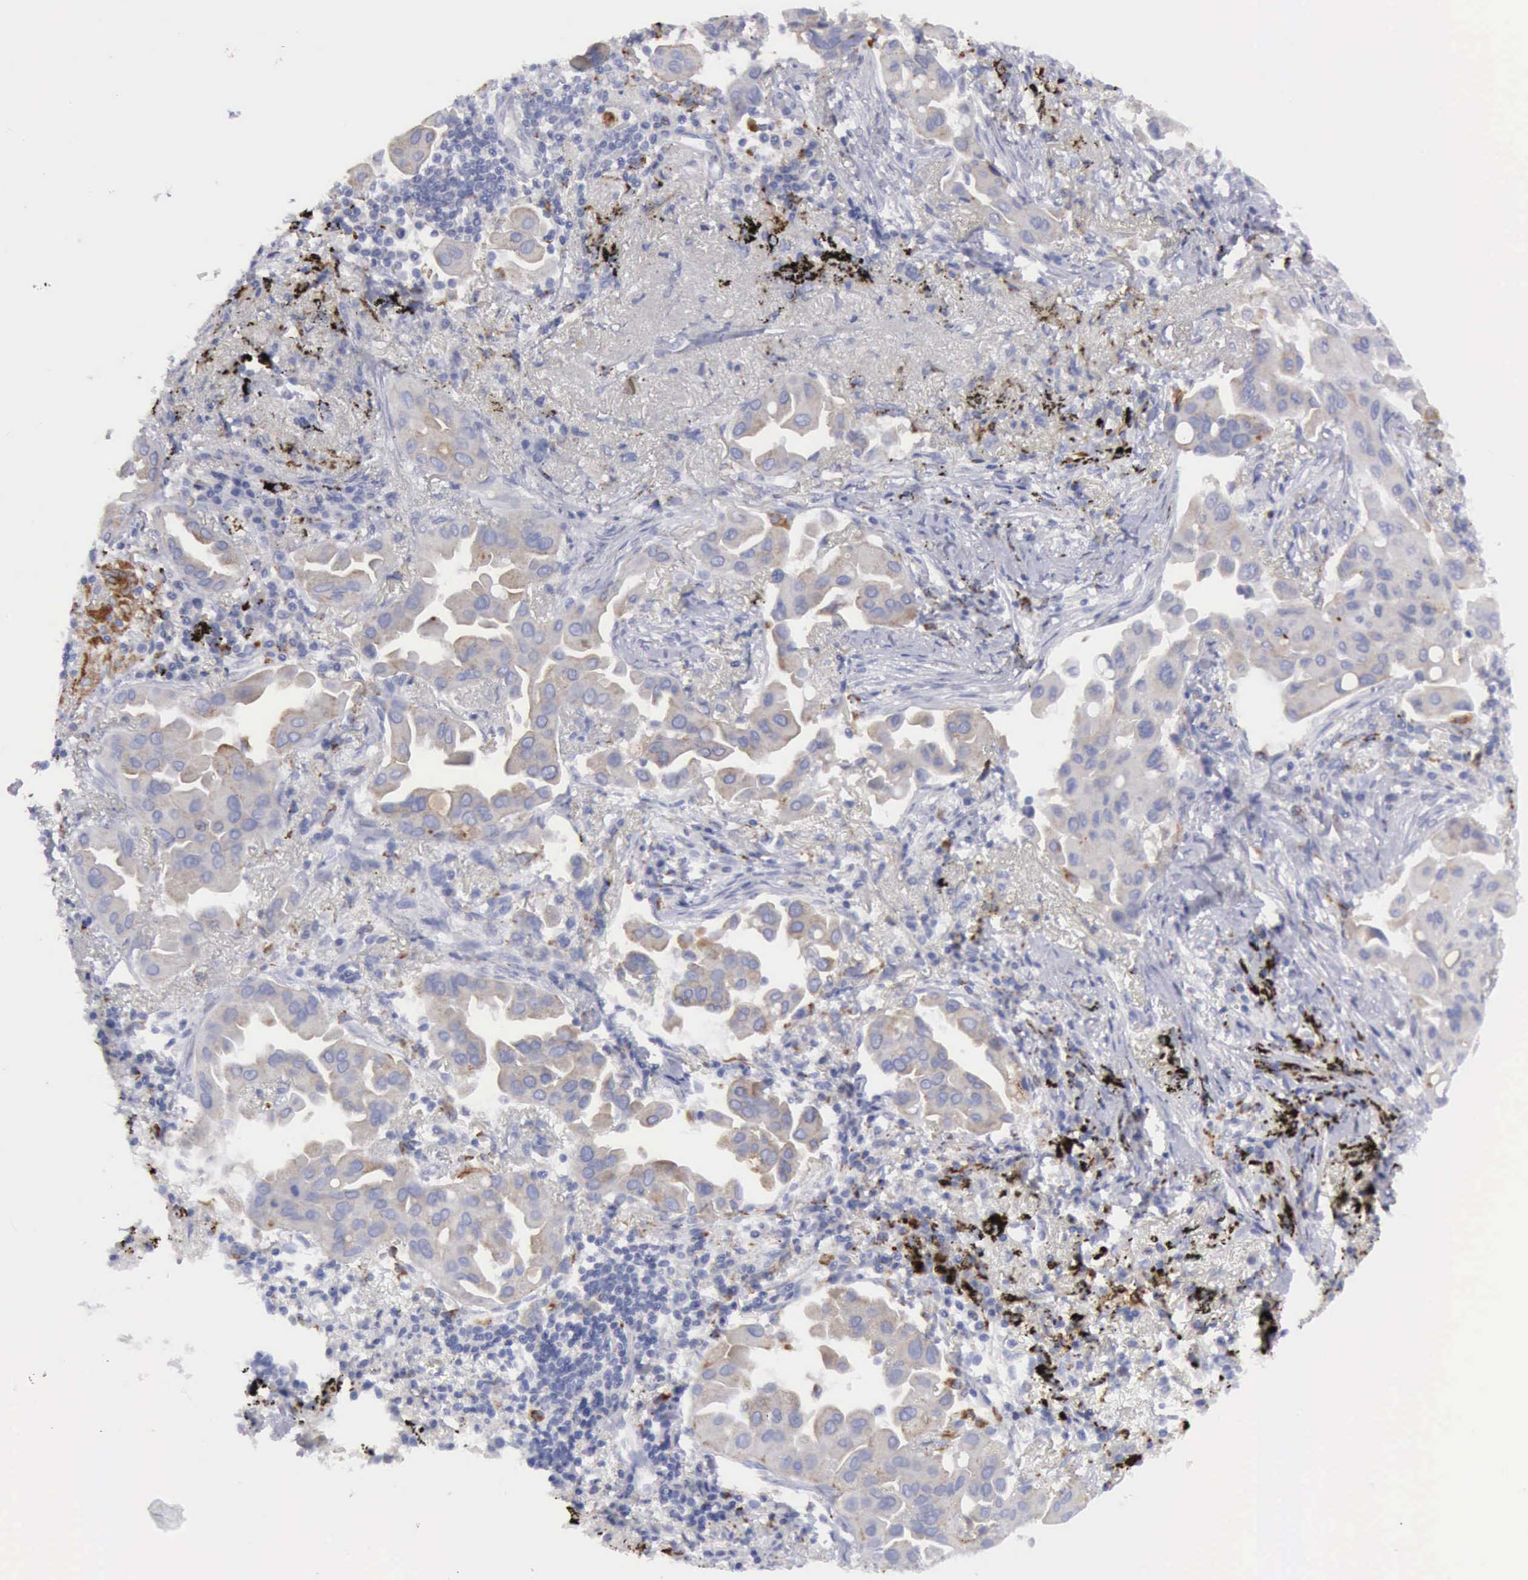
{"staining": {"intensity": "weak", "quantity": "25%-75%", "location": "cytoplasmic/membranous"}, "tissue": "lung cancer", "cell_type": "Tumor cells", "image_type": "cancer", "snomed": [{"axis": "morphology", "description": "Adenocarcinoma, NOS"}, {"axis": "topography", "description": "Lung"}], "caption": "Immunohistochemical staining of lung adenocarcinoma exhibits low levels of weak cytoplasmic/membranous protein positivity in about 25%-75% of tumor cells.", "gene": "CTSS", "patient": {"sex": "male", "age": 68}}